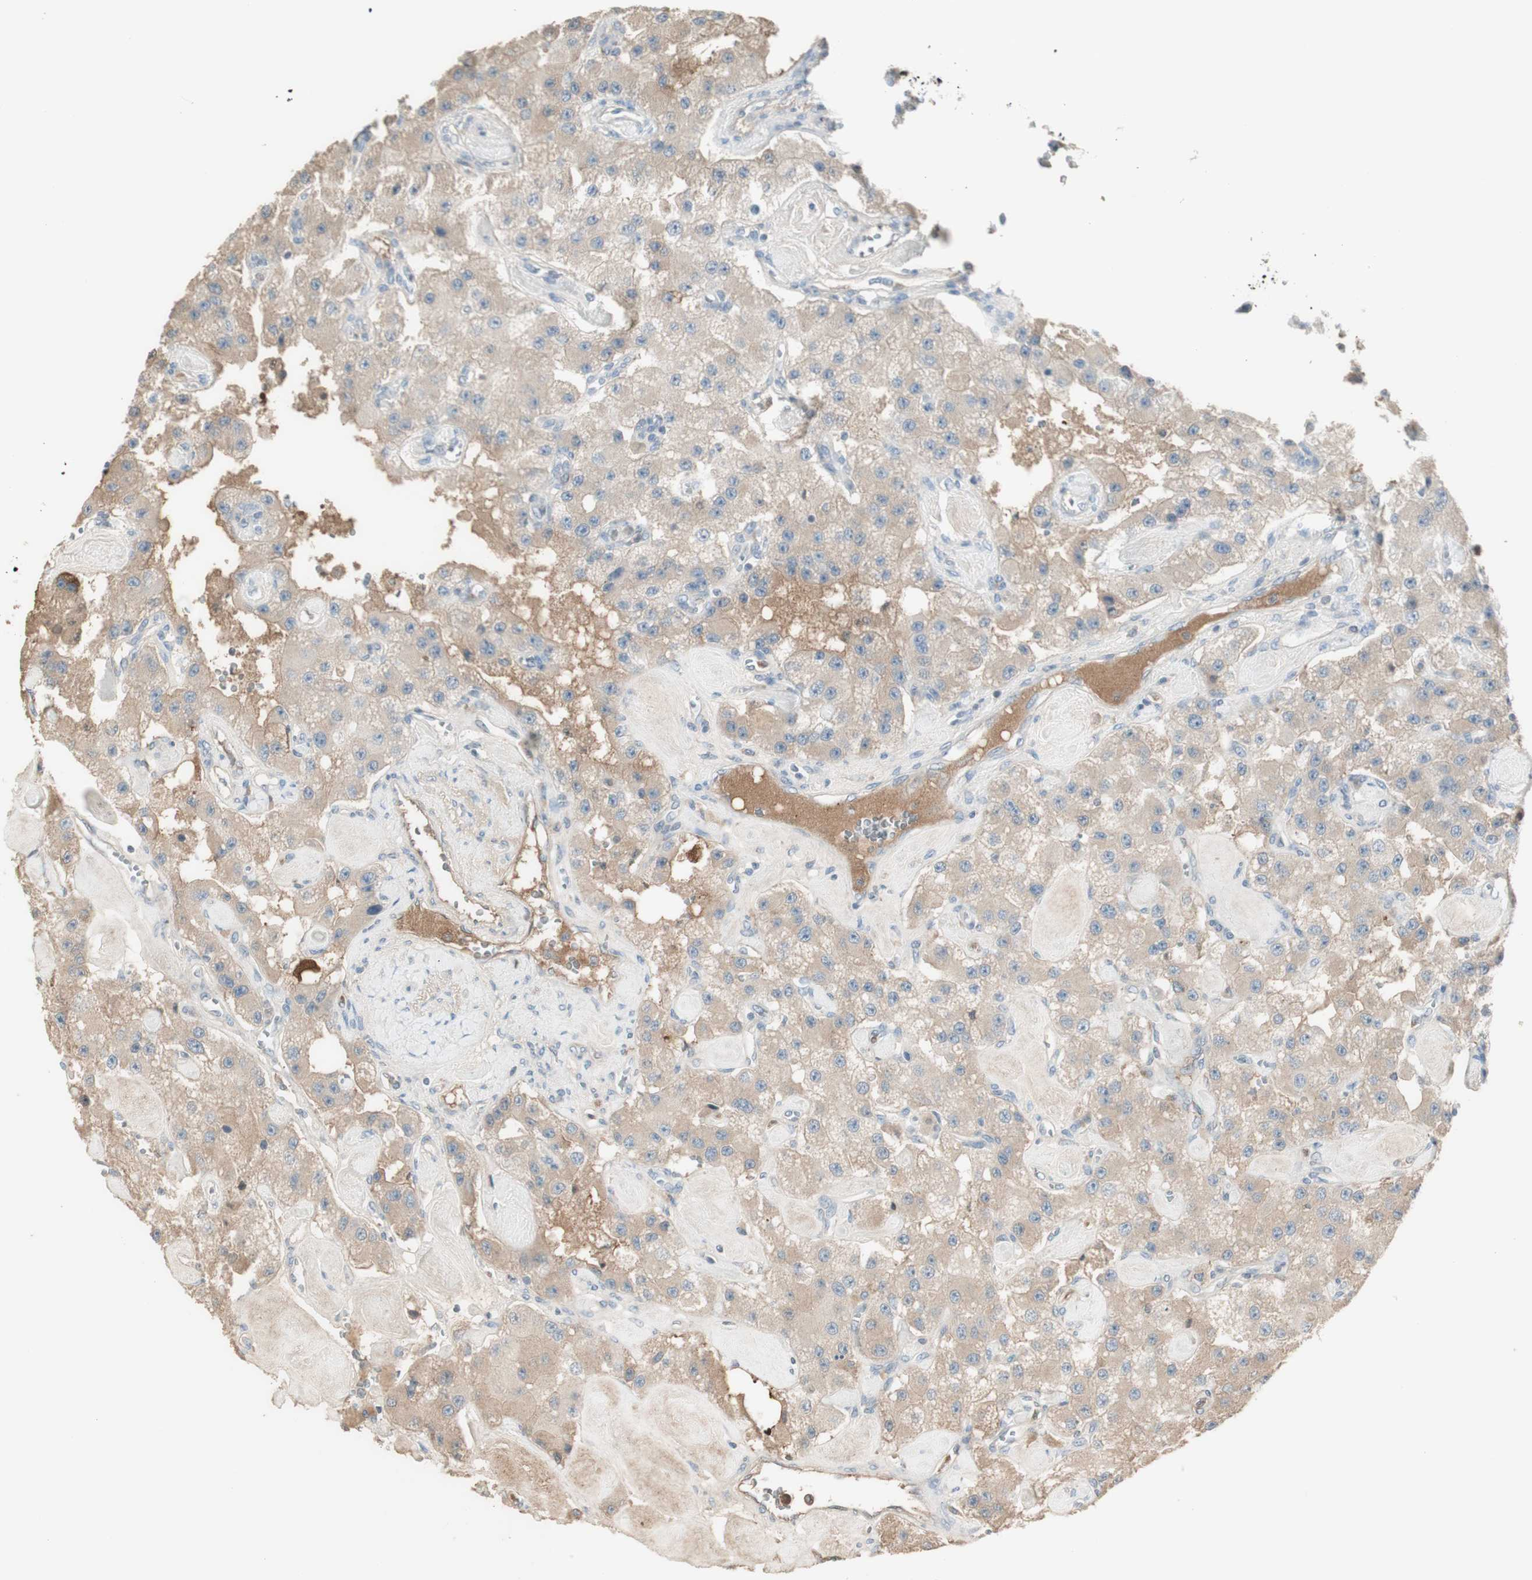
{"staining": {"intensity": "weak", "quantity": ">75%", "location": "cytoplasmic/membranous"}, "tissue": "carcinoid", "cell_type": "Tumor cells", "image_type": "cancer", "snomed": [{"axis": "morphology", "description": "Carcinoid, malignant, NOS"}, {"axis": "topography", "description": "Pancreas"}], "caption": "Weak cytoplasmic/membranous expression for a protein is seen in about >75% of tumor cells of malignant carcinoid using immunohistochemistry.", "gene": "IFNG", "patient": {"sex": "male", "age": 41}}